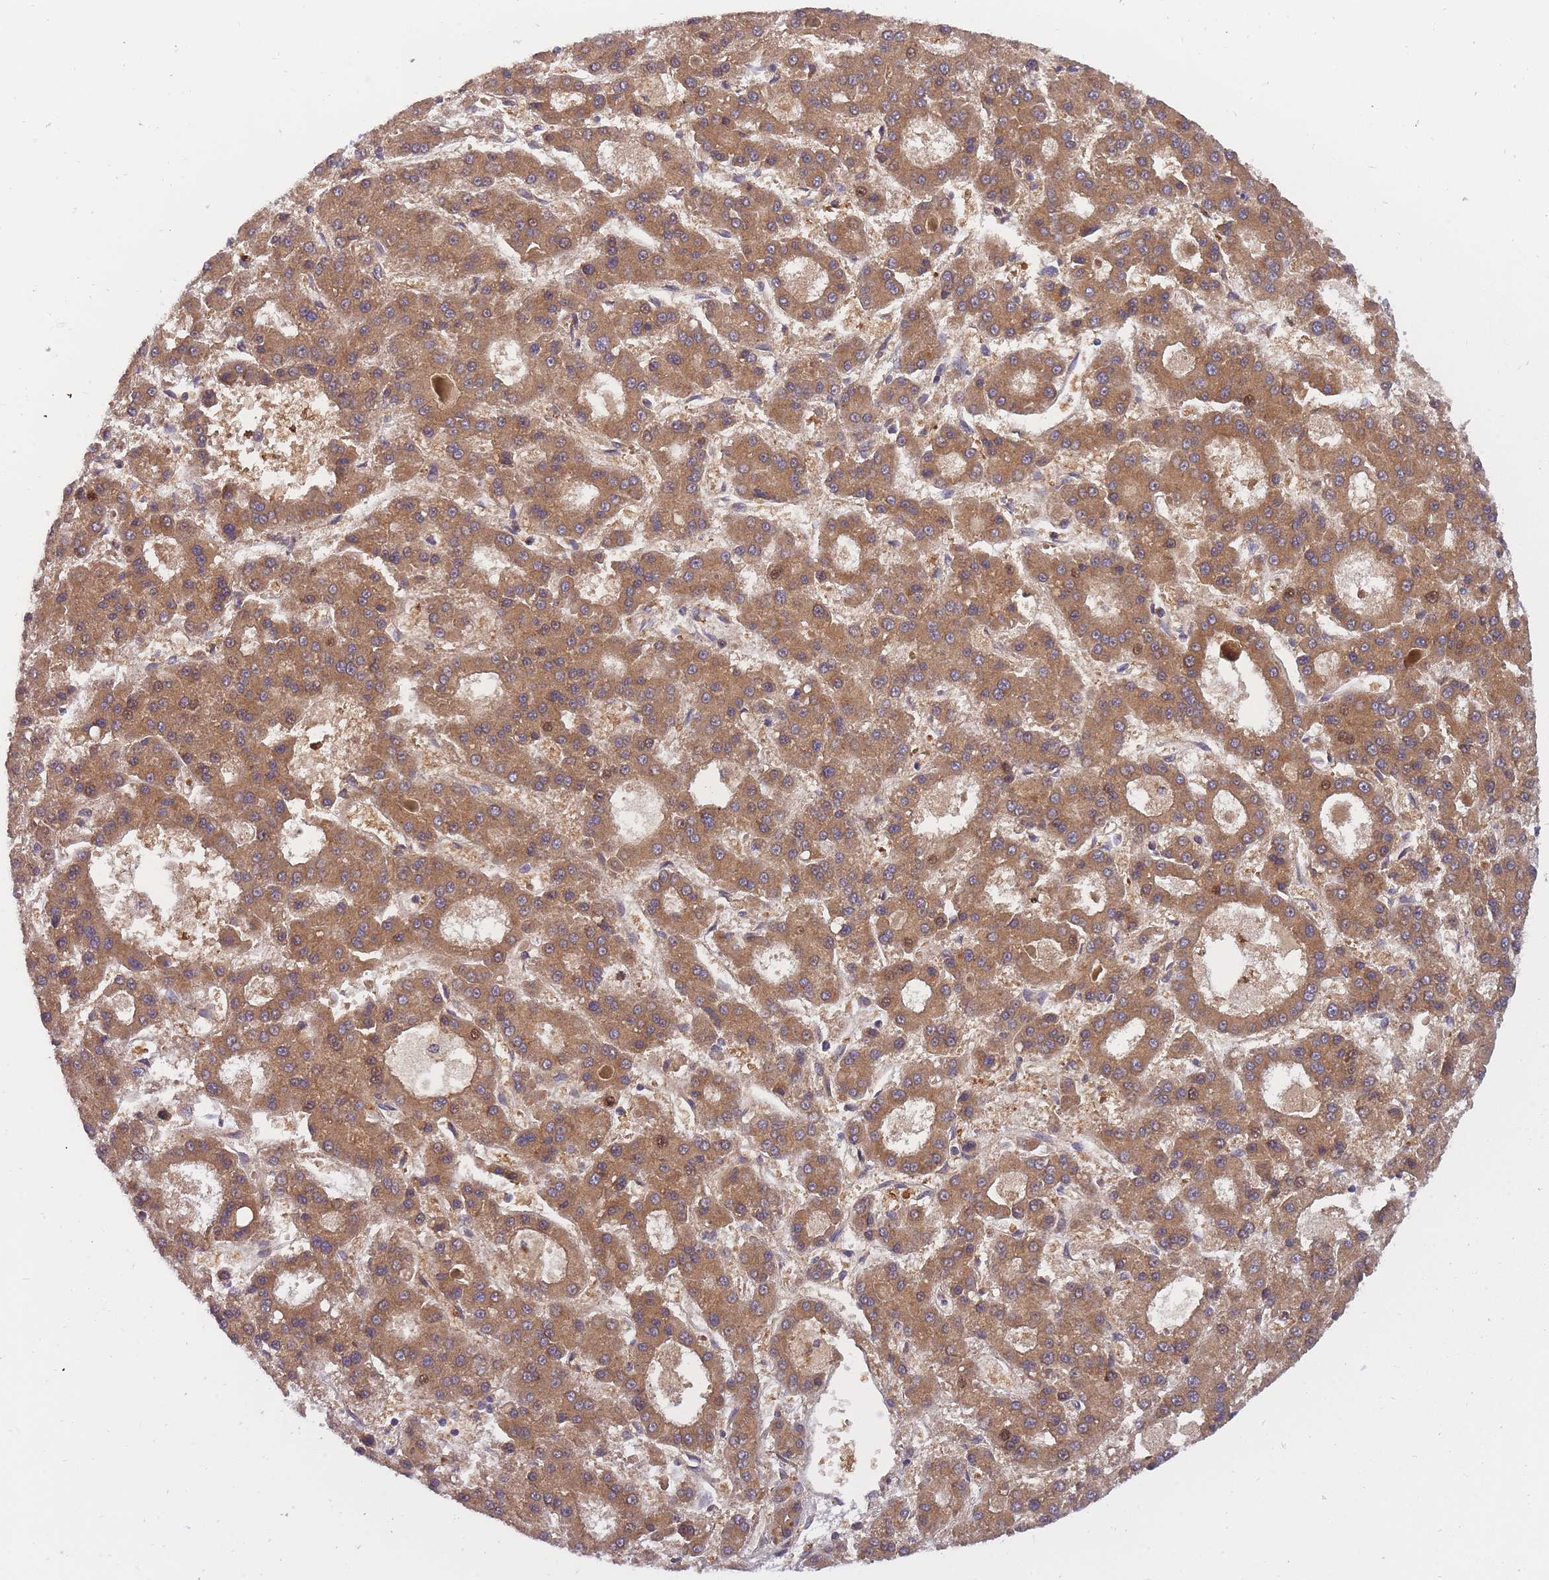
{"staining": {"intensity": "moderate", "quantity": ">75%", "location": "cytoplasmic/membranous"}, "tissue": "liver cancer", "cell_type": "Tumor cells", "image_type": "cancer", "snomed": [{"axis": "morphology", "description": "Carcinoma, Hepatocellular, NOS"}, {"axis": "topography", "description": "Liver"}], "caption": "Moderate cytoplasmic/membranous expression is appreciated in approximately >75% of tumor cells in liver cancer (hepatocellular carcinoma).", "gene": "CRYGN", "patient": {"sex": "male", "age": 70}}